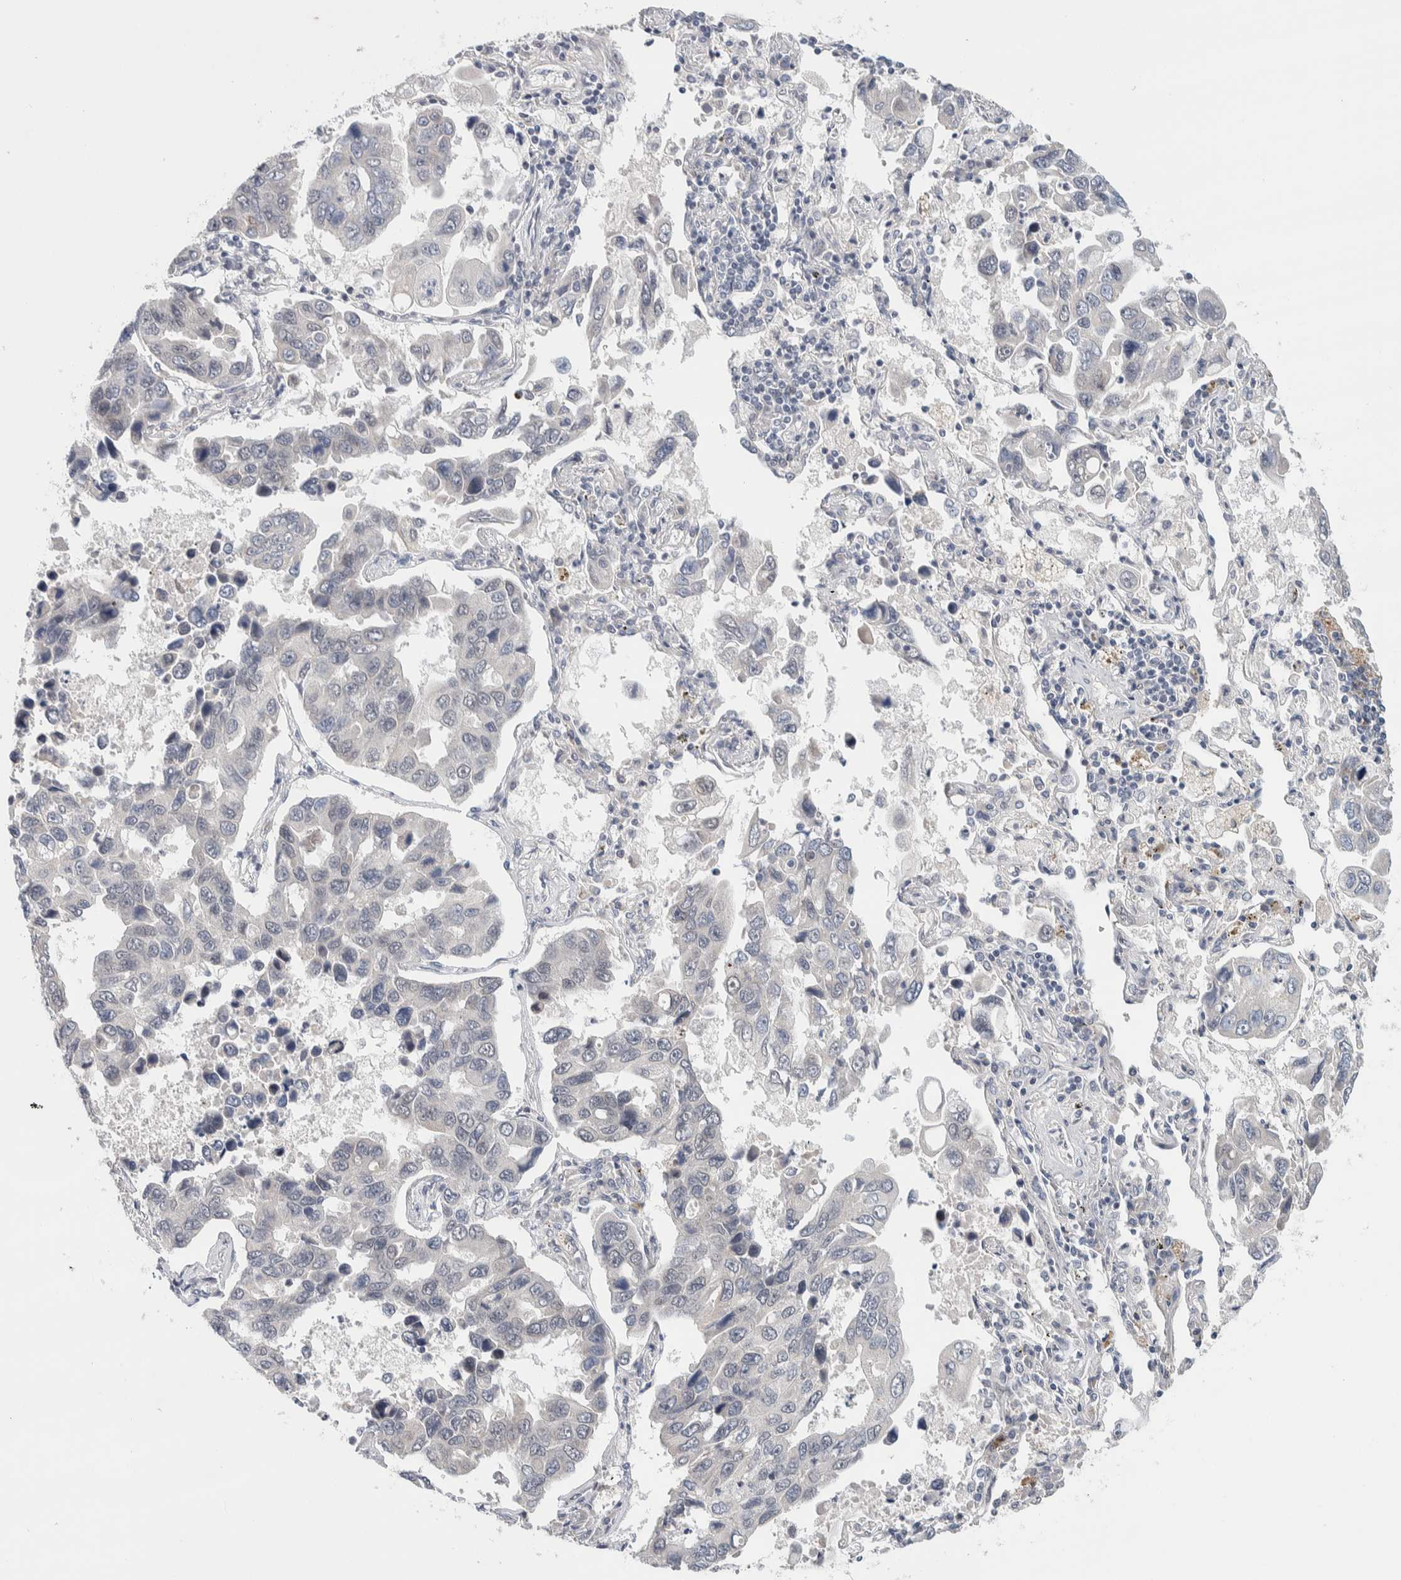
{"staining": {"intensity": "negative", "quantity": "none", "location": "none"}, "tissue": "lung cancer", "cell_type": "Tumor cells", "image_type": "cancer", "snomed": [{"axis": "morphology", "description": "Adenocarcinoma, NOS"}, {"axis": "topography", "description": "Lung"}], "caption": "This is a photomicrograph of immunohistochemistry staining of lung cancer (adenocarcinoma), which shows no staining in tumor cells.", "gene": "CRAT", "patient": {"sex": "male", "age": 64}}